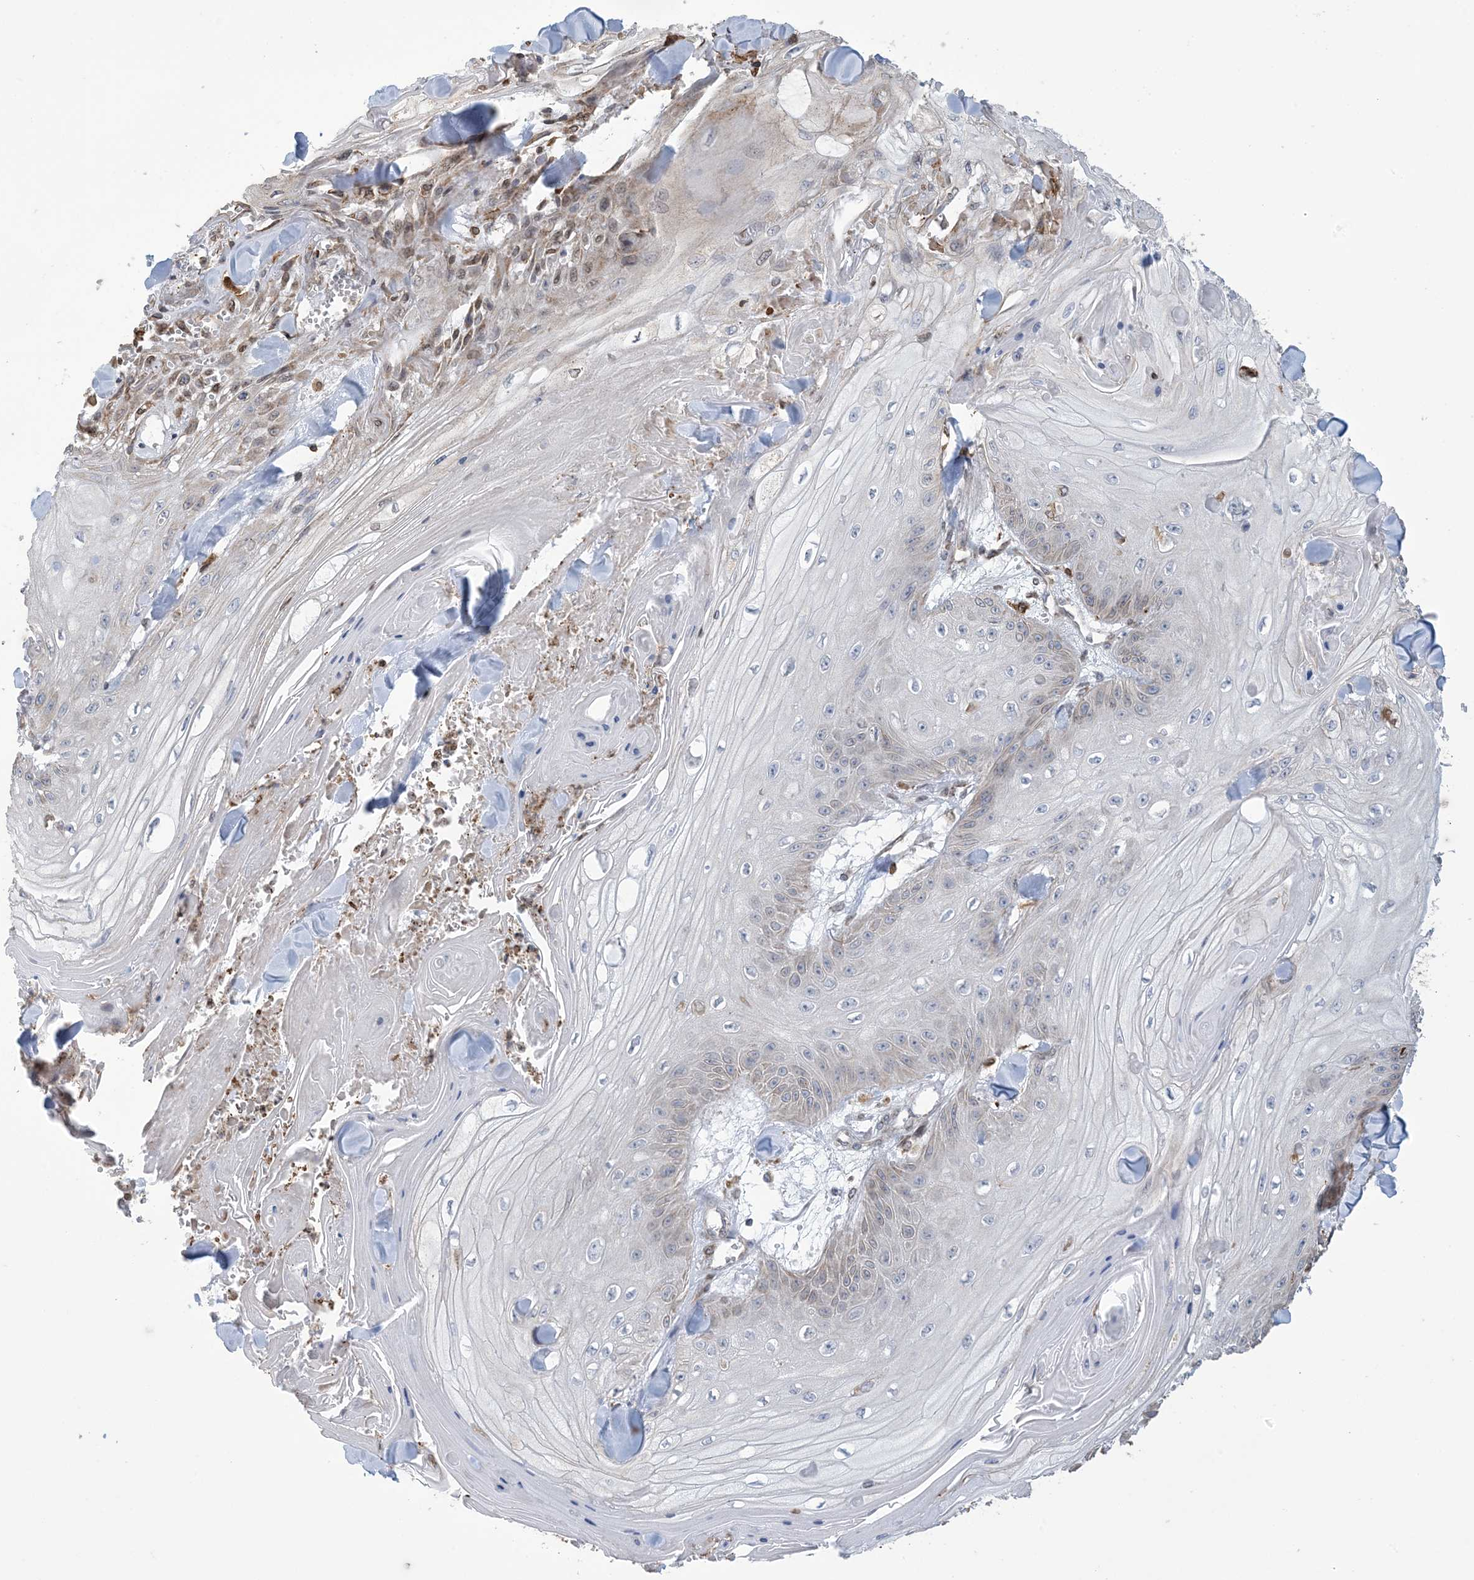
{"staining": {"intensity": "weak", "quantity": "<25%", "location": "cytoplasmic/membranous"}, "tissue": "skin cancer", "cell_type": "Tumor cells", "image_type": "cancer", "snomed": [{"axis": "morphology", "description": "Squamous cell carcinoma, NOS"}, {"axis": "topography", "description": "Skin"}], "caption": "This is an IHC photomicrograph of human skin squamous cell carcinoma. There is no expression in tumor cells.", "gene": "SHANK1", "patient": {"sex": "male", "age": 74}}